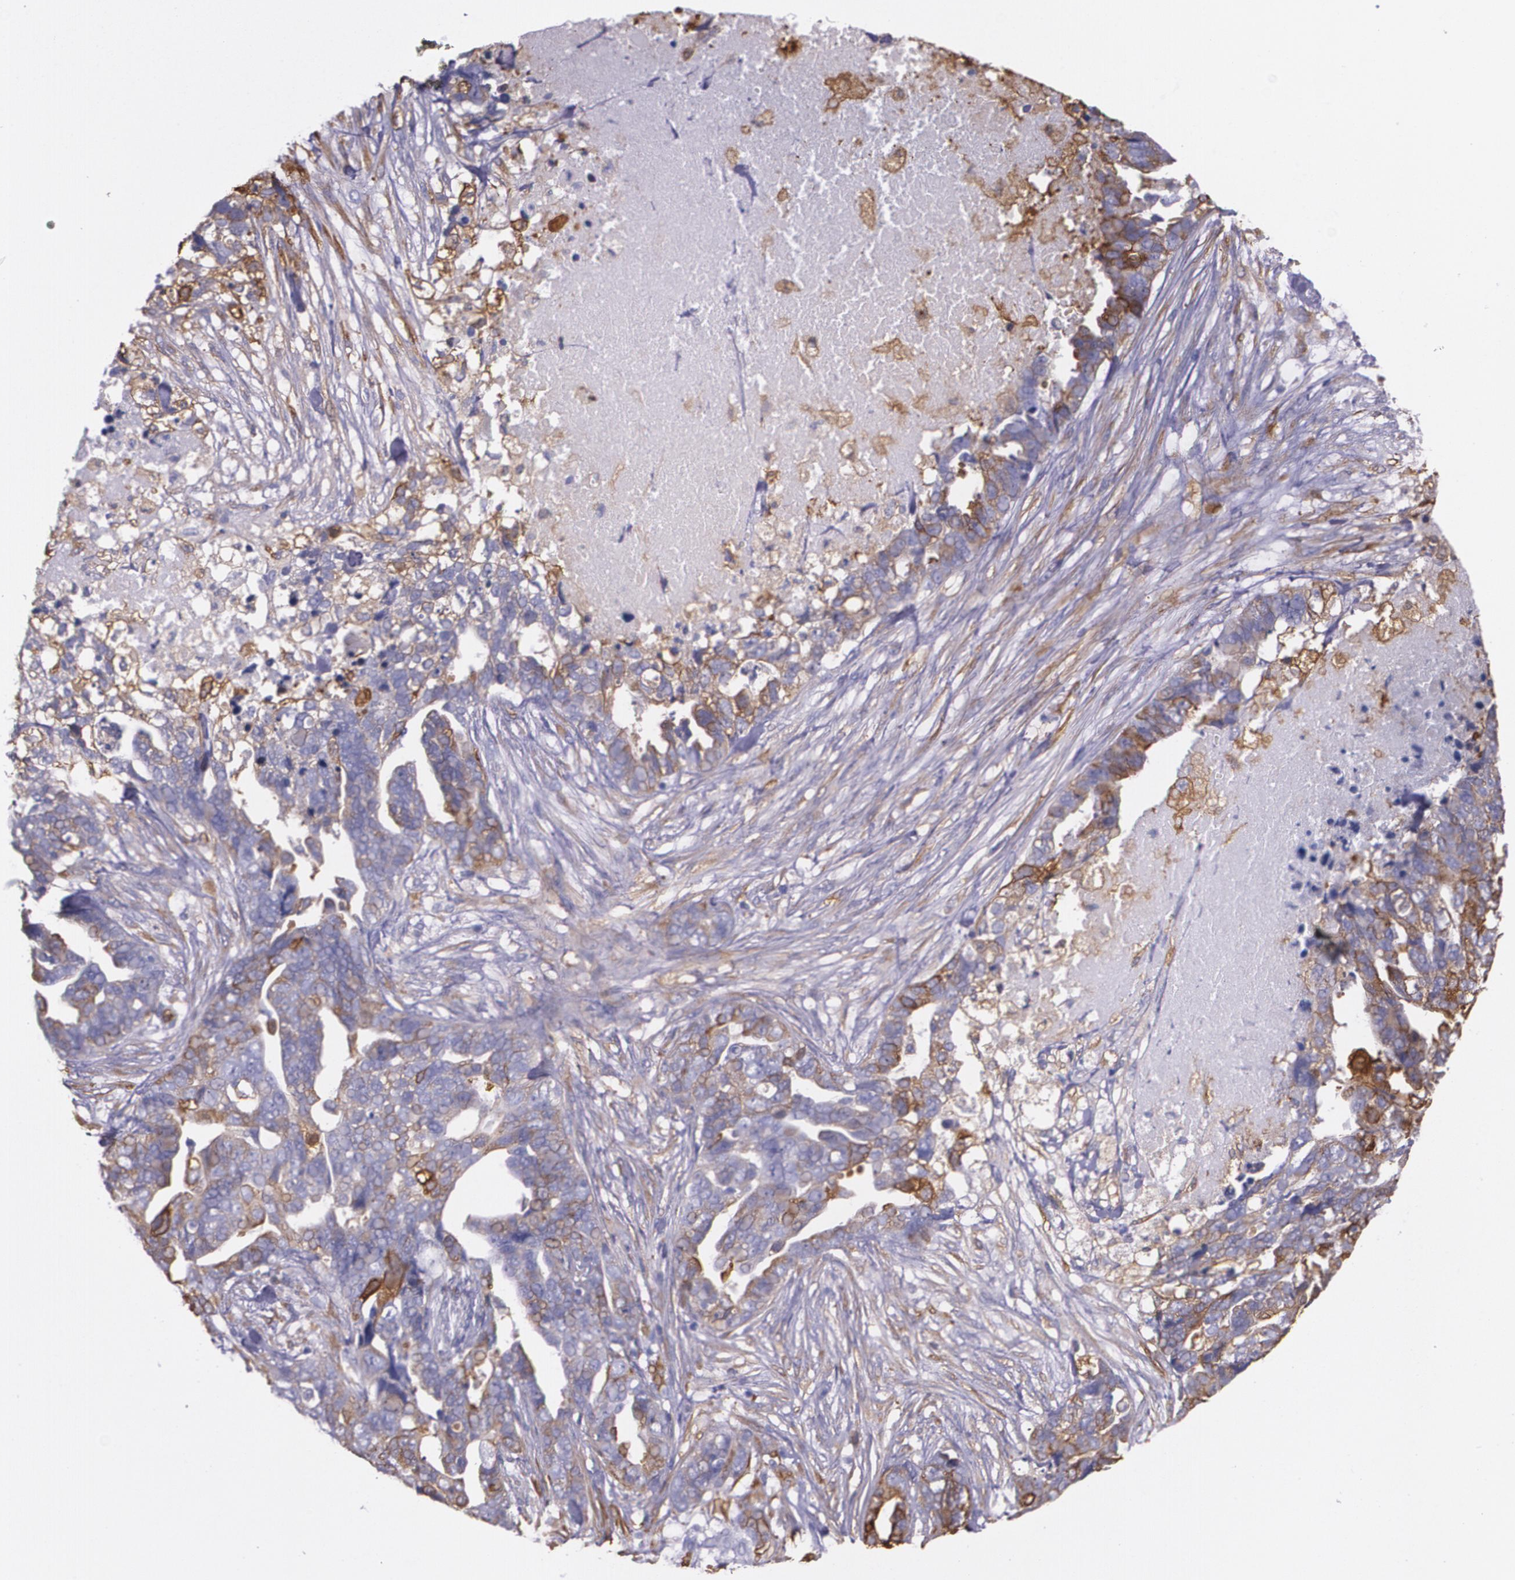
{"staining": {"intensity": "moderate", "quantity": "<25%", "location": "cytoplasmic/membranous"}, "tissue": "ovarian cancer", "cell_type": "Tumor cells", "image_type": "cancer", "snomed": [{"axis": "morphology", "description": "Normal tissue, NOS"}, {"axis": "morphology", "description": "Cystadenocarcinoma, serous, NOS"}, {"axis": "topography", "description": "Fallopian tube"}, {"axis": "topography", "description": "Ovary"}], "caption": "Protein expression analysis of ovarian cancer (serous cystadenocarcinoma) demonstrates moderate cytoplasmic/membranous positivity in approximately <25% of tumor cells.", "gene": "MMP2", "patient": {"sex": "female", "age": 56}}